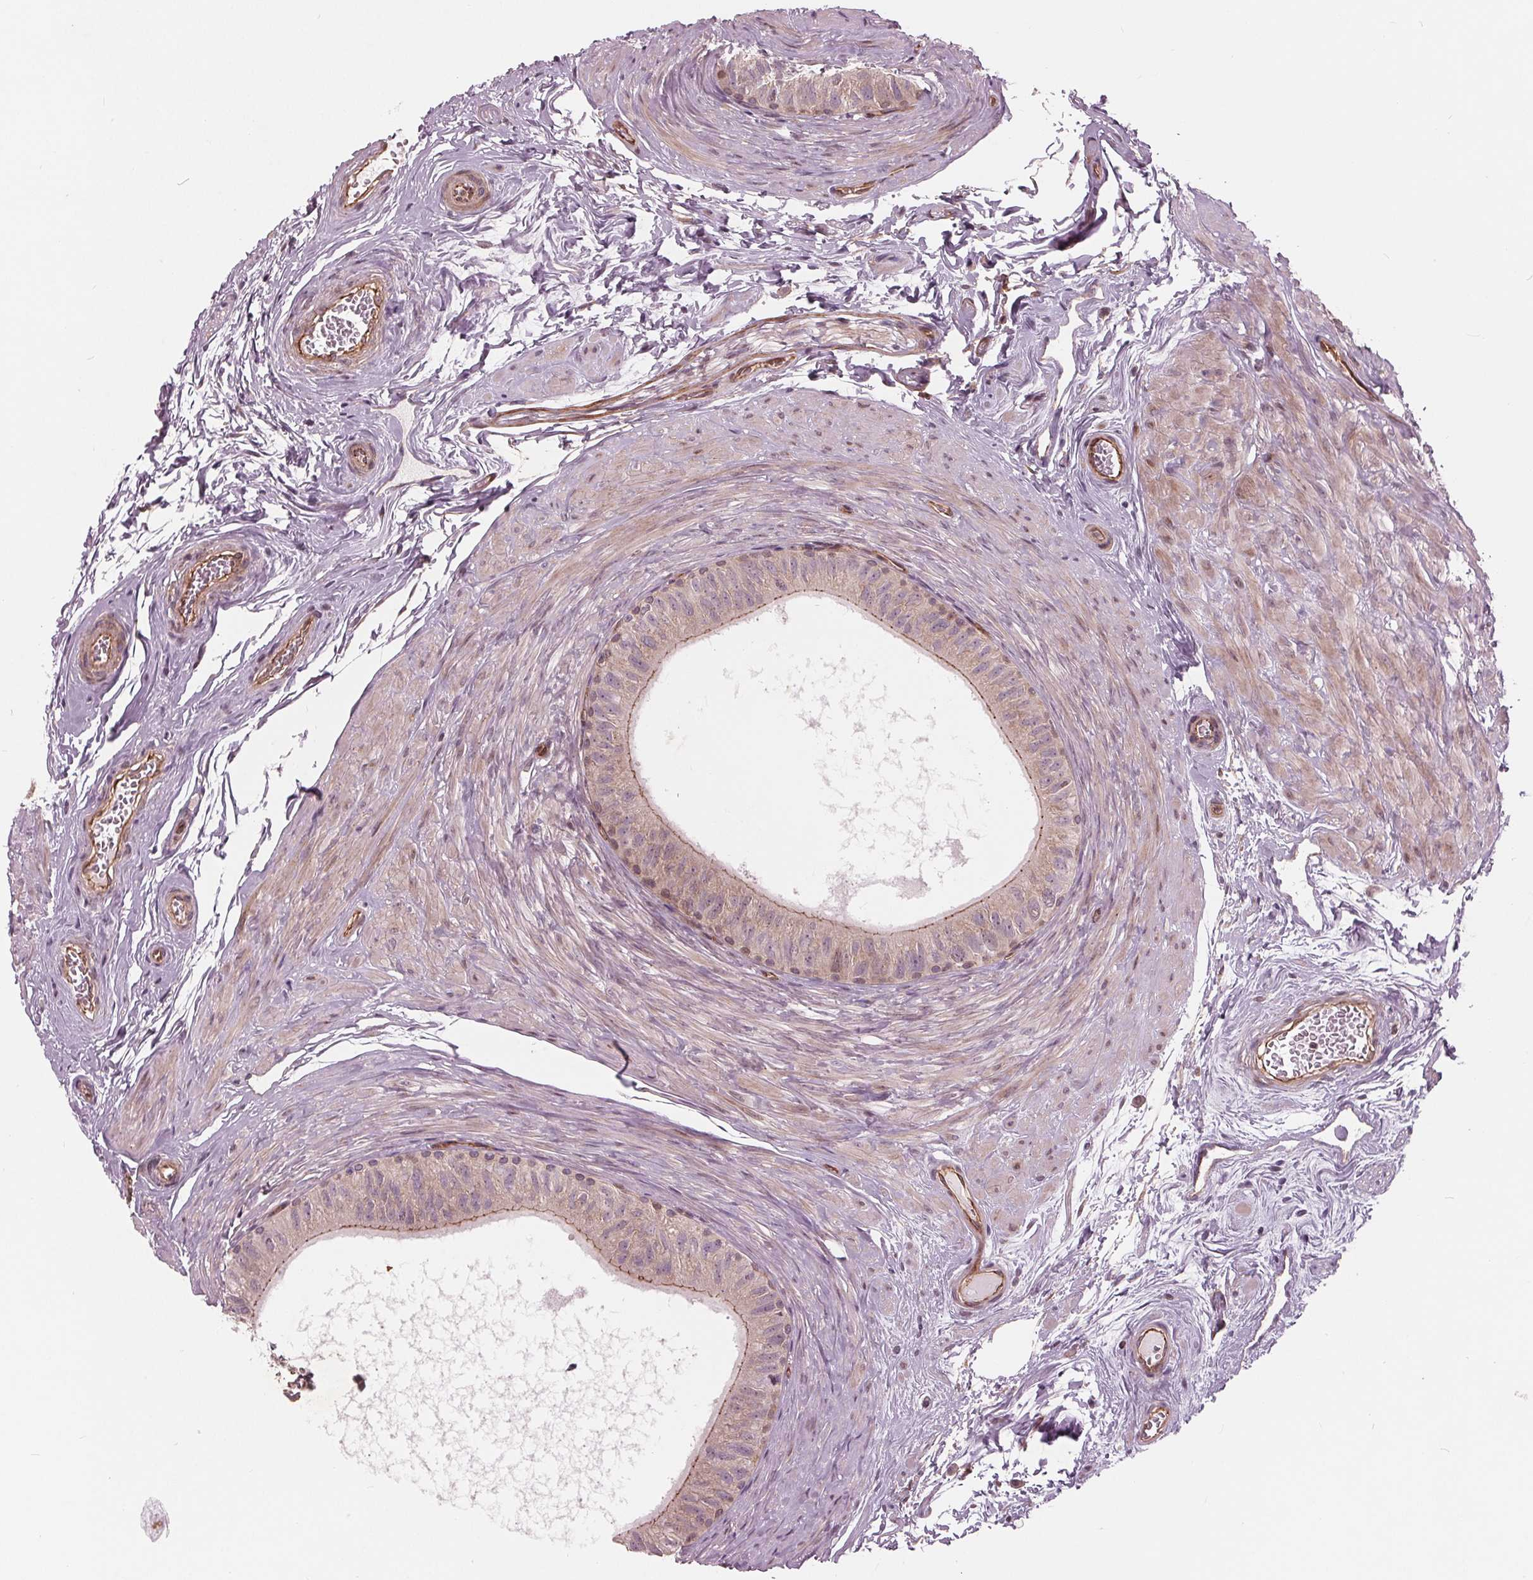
{"staining": {"intensity": "moderate", "quantity": "25%-75%", "location": "cytoplasmic/membranous,nuclear"}, "tissue": "epididymis", "cell_type": "Glandular cells", "image_type": "normal", "snomed": [{"axis": "morphology", "description": "Normal tissue, NOS"}, {"axis": "topography", "description": "Epididymis"}], "caption": "A brown stain labels moderate cytoplasmic/membranous,nuclear positivity of a protein in glandular cells of normal human epididymis.", "gene": "TXNIP", "patient": {"sex": "male", "age": 36}}